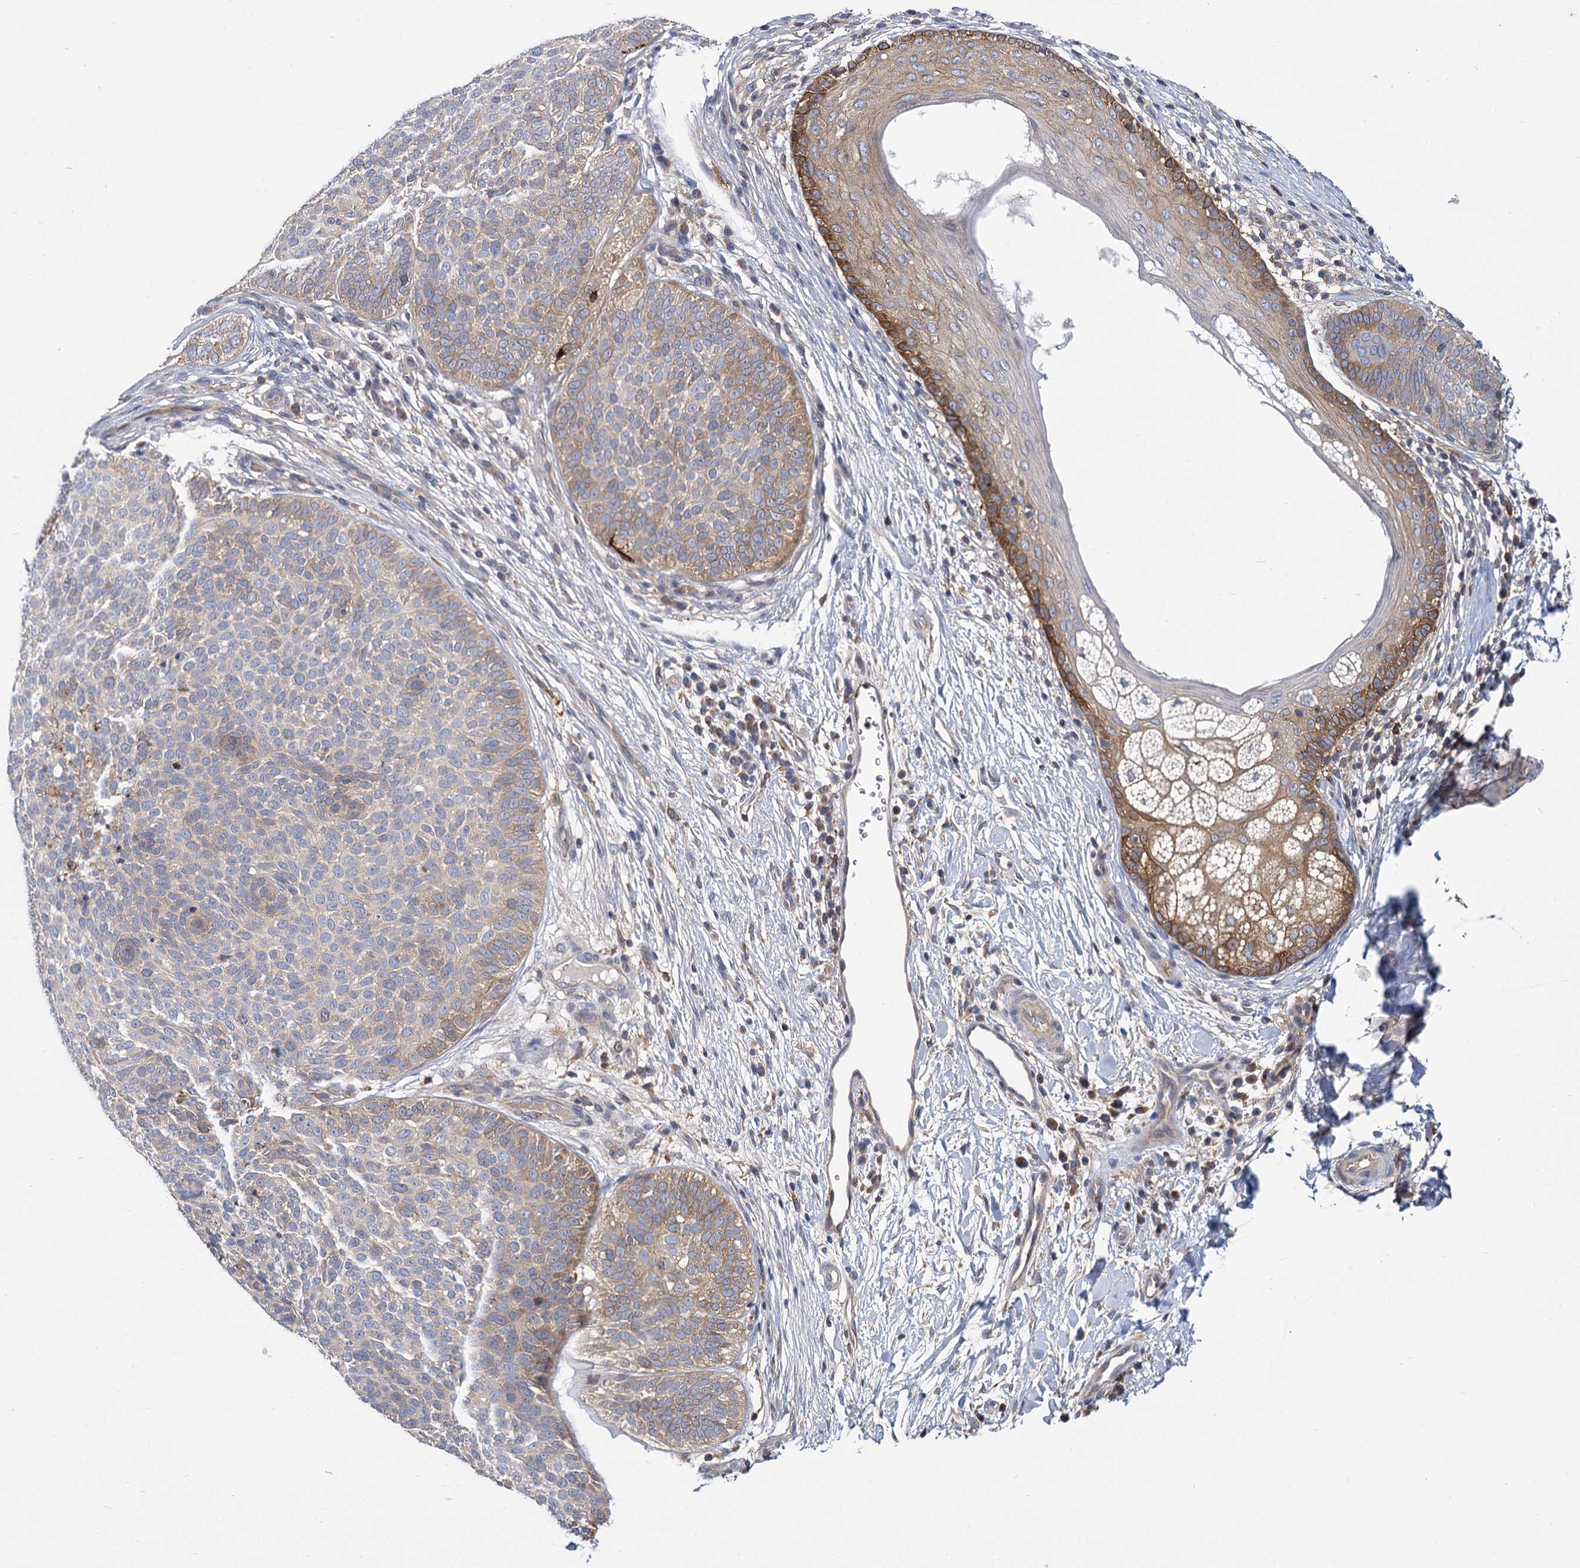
{"staining": {"intensity": "weak", "quantity": "<25%", "location": "cytoplasmic/membranous"}, "tissue": "skin cancer", "cell_type": "Tumor cells", "image_type": "cancer", "snomed": [{"axis": "morphology", "description": "Basal cell carcinoma"}, {"axis": "topography", "description": "Skin"}], "caption": "A high-resolution histopathology image shows immunohistochemistry (IHC) staining of skin cancer, which exhibits no significant expression in tumor cells. (Stains: DAB IHC with hematoxylin counter stain, Microscopy: brightfield microscopy at high magnification).", "gene": "GCLC", "patient": {"sex": "male", "age": 85}}